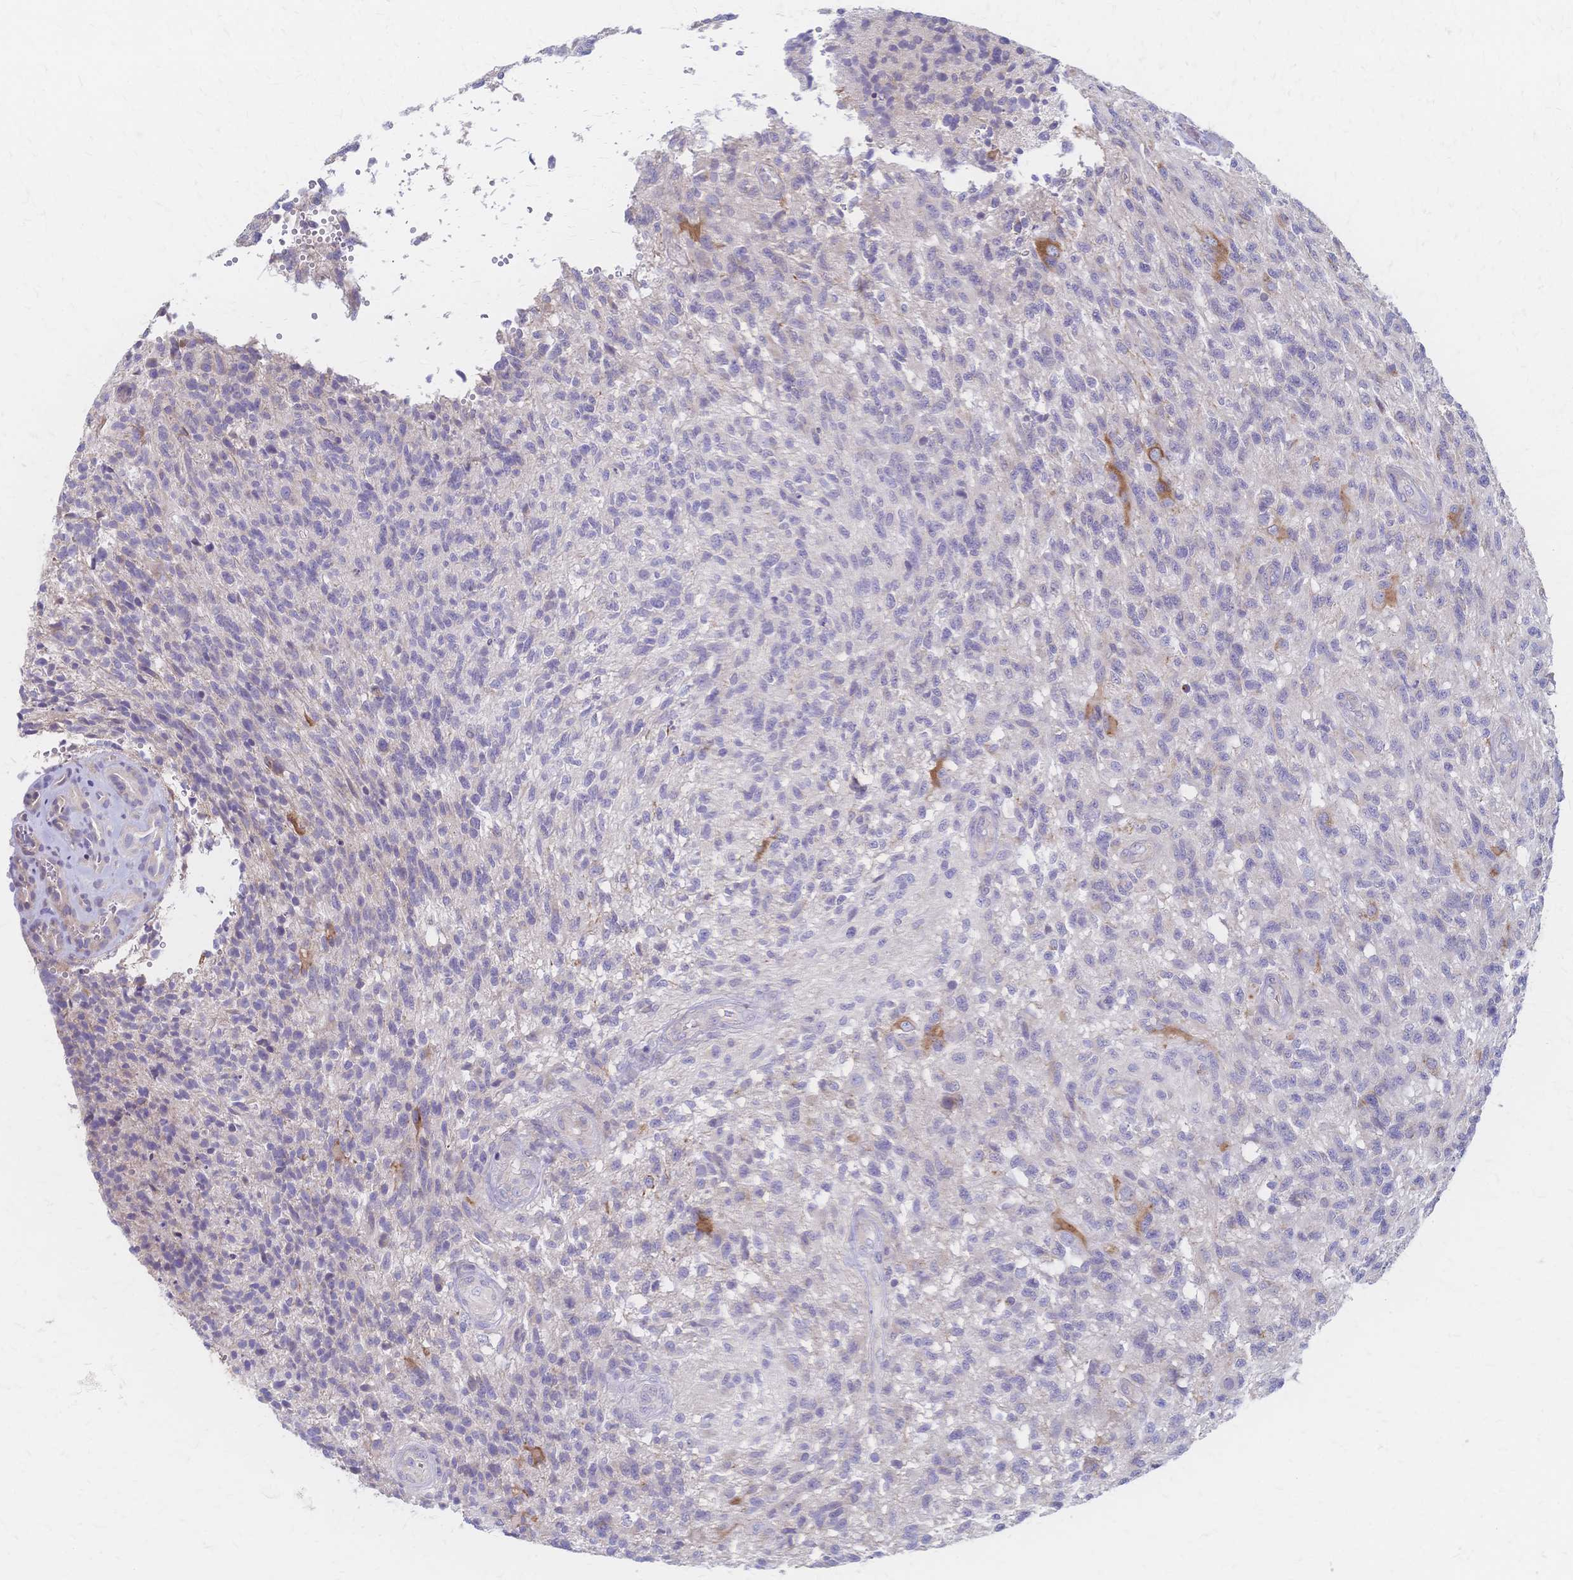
{"staining": {"intensity": "negative", "quantity": "none", "location": "none"}, "tissue": "glioma", "cell_type": "Tumor cells", "image_type": "cancer", "snomed": [{"axis": "morphology", "description": "Glioma, malignant, High grade"}, {"axis": "topography", "description": "Brain"}], "caption": "Protein analysis of glioma demonstrates no significant staining in tumor cells.", "gene": "CYB5A", "patient": {"sex": "male", "age": 56}}